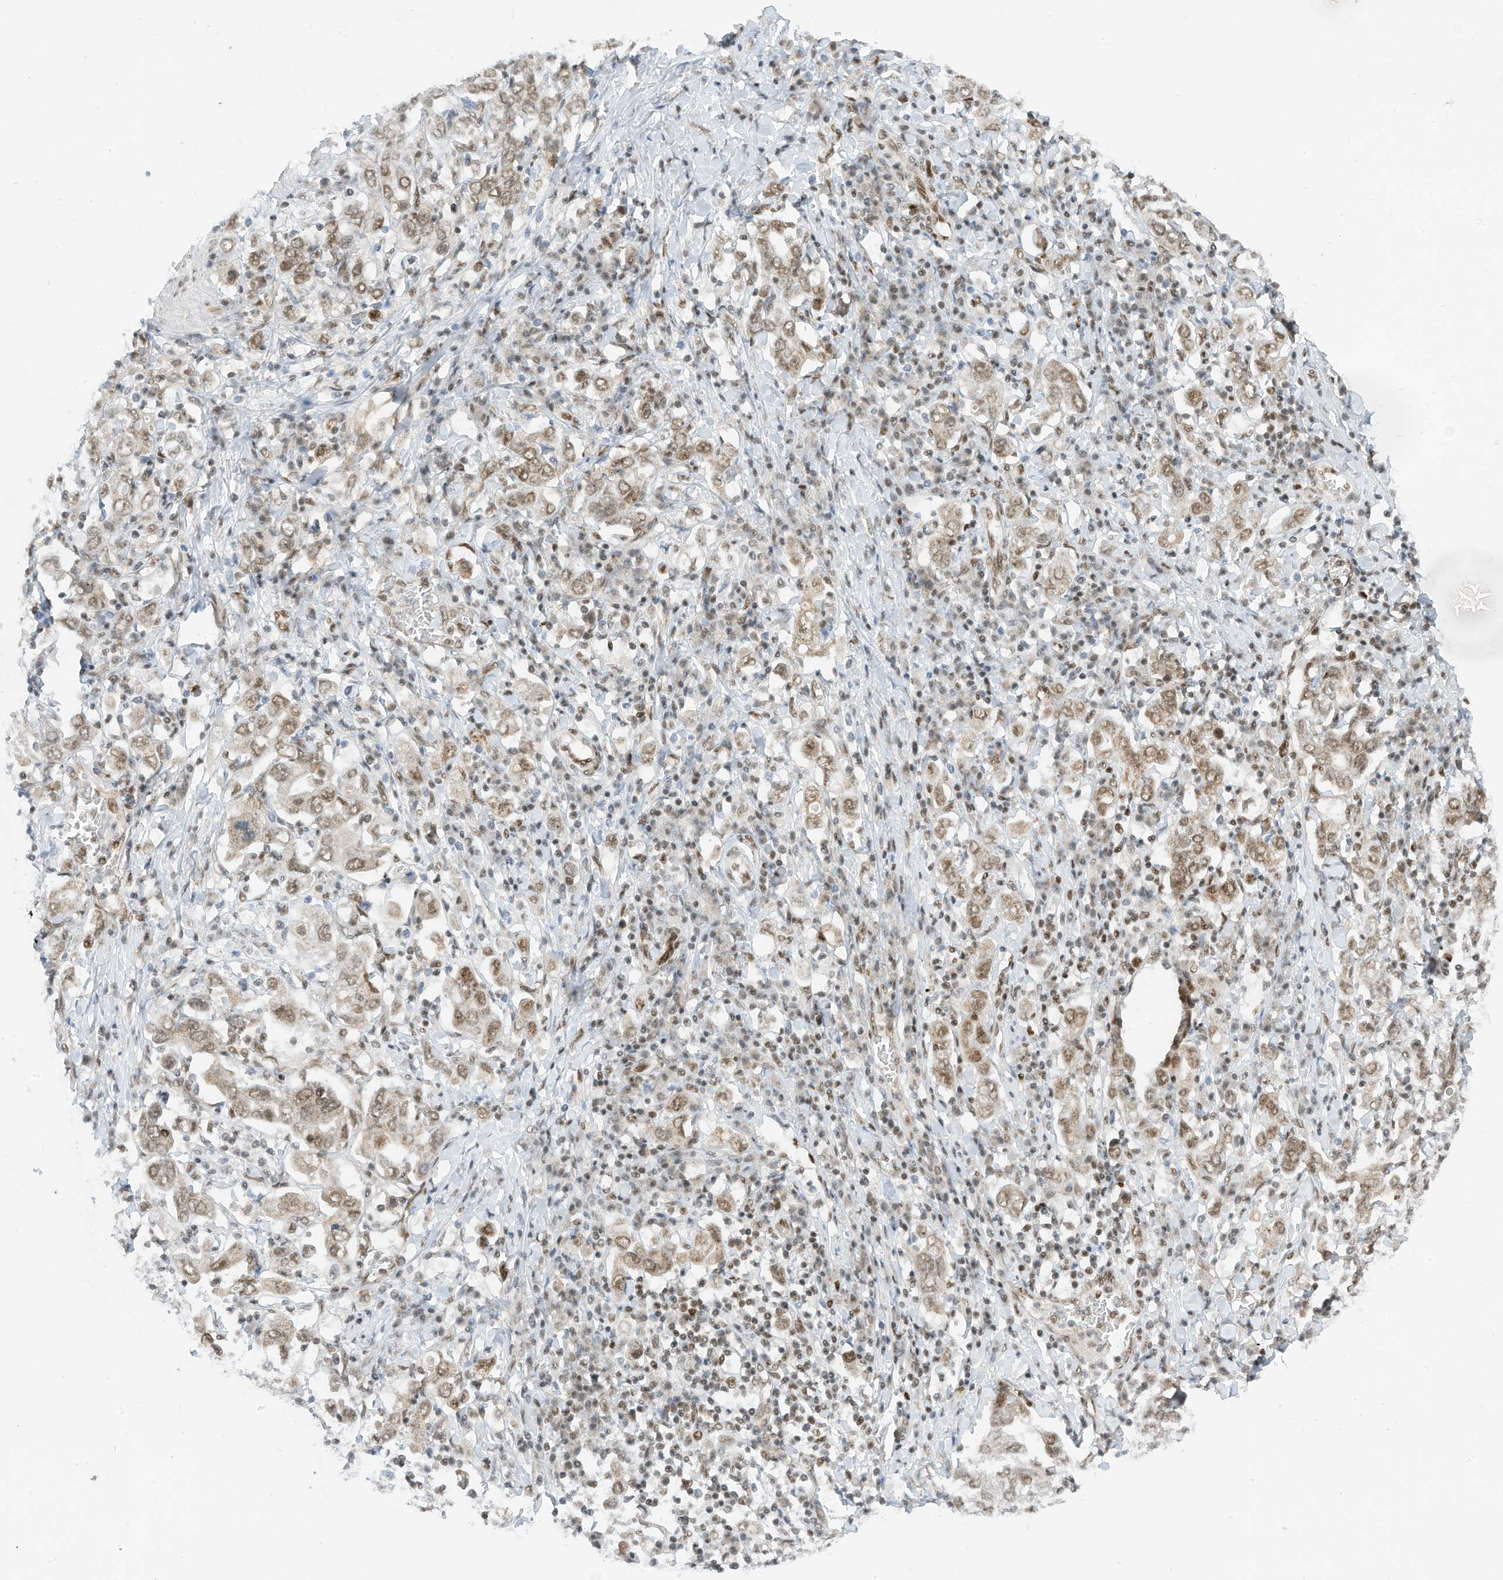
{"staining": {"intensity": "moderate", "quantity": ">75%", "location": "cytoplasmic/membranous,nuclear"}, "tissue": "stomach cancer", "cell_type": "Tumor cells", "image_type": "cancer", "snomed": [{"axis": "morphology", "description": "Adenocarcinoma, NOS"}, {"axis": "topography", "description": "Stomach, upper"}], "caption": "Stomach cancer stained for a protein exhibits moderate cytoplasmic/membranous and nuclear positivity in tumor cells. (brown staining indicates protein expression, while blue staining denotes nuclei).", "gene": "AURKAIP1", "patient": {"sex": "male", "age": 62}}